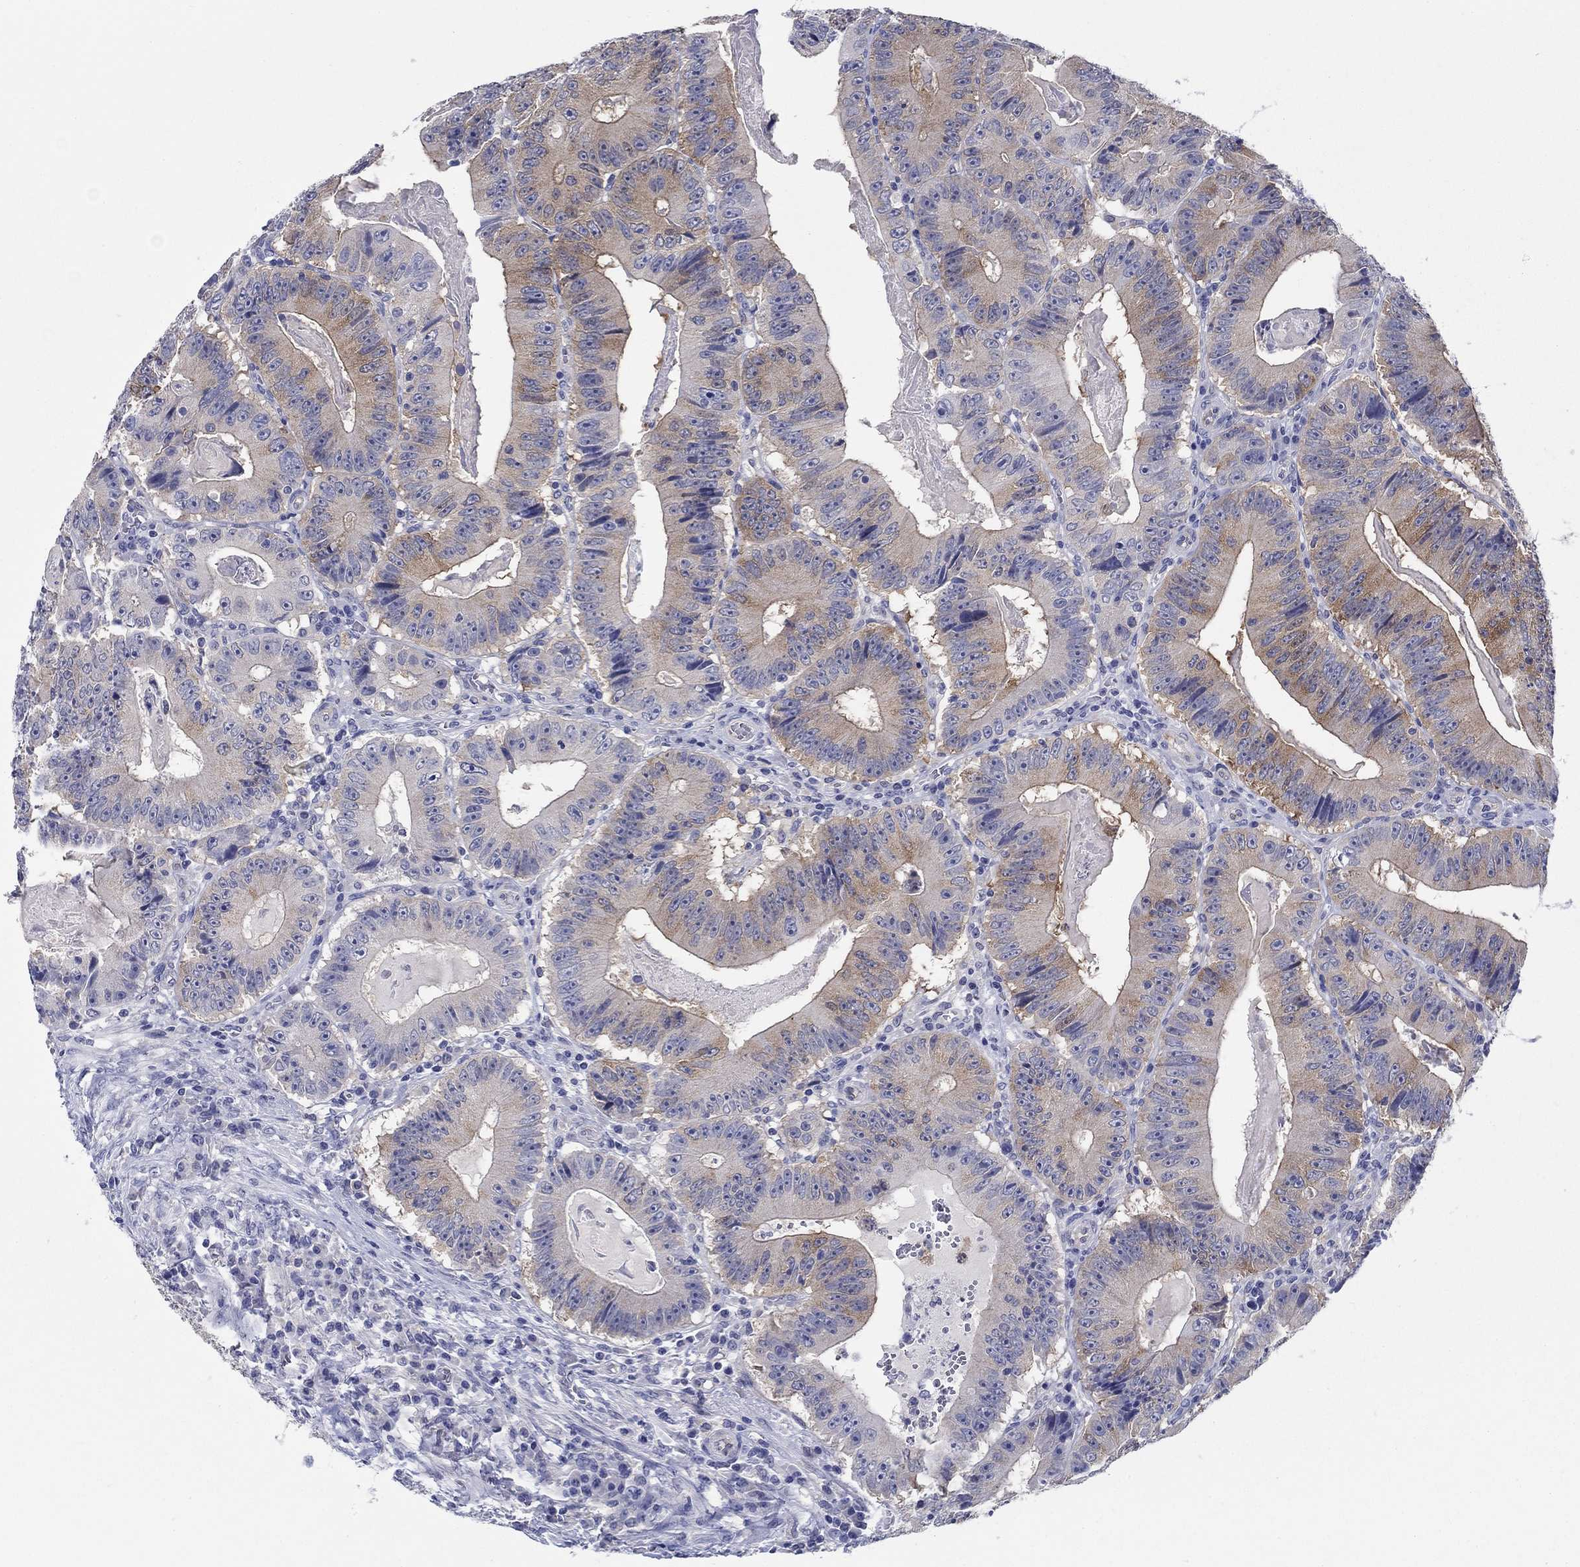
{"staining": {"intensity": "moderate", "quantity": "25%-75%", "location": "cytoplasmic/membranous"}, "tissue": "colorectal cancer", "cell_type": "Tumor cells", "image_type": "cancer", "snomed": [{"axis": "morphology", "description": "Adenocarcinoma, NOS"}, {"axis": "topography", "description": "Colon"}], "caption": "Immunohistochemistry staining of colorectal cancer (adenocarcinoma), which demonstrates medium levels of moderate cytoplasmic/membranous staining in about 25%-75% of tumor cells indicating moderate cytoplasmic/membranous protein expression. The staining was performed using DAB (brown) for protein detection and nuclei were counterstained in hematoxylin (blue).", "gene": "RAP1GAP", "patient": {"sex": "female", "age": 86}}